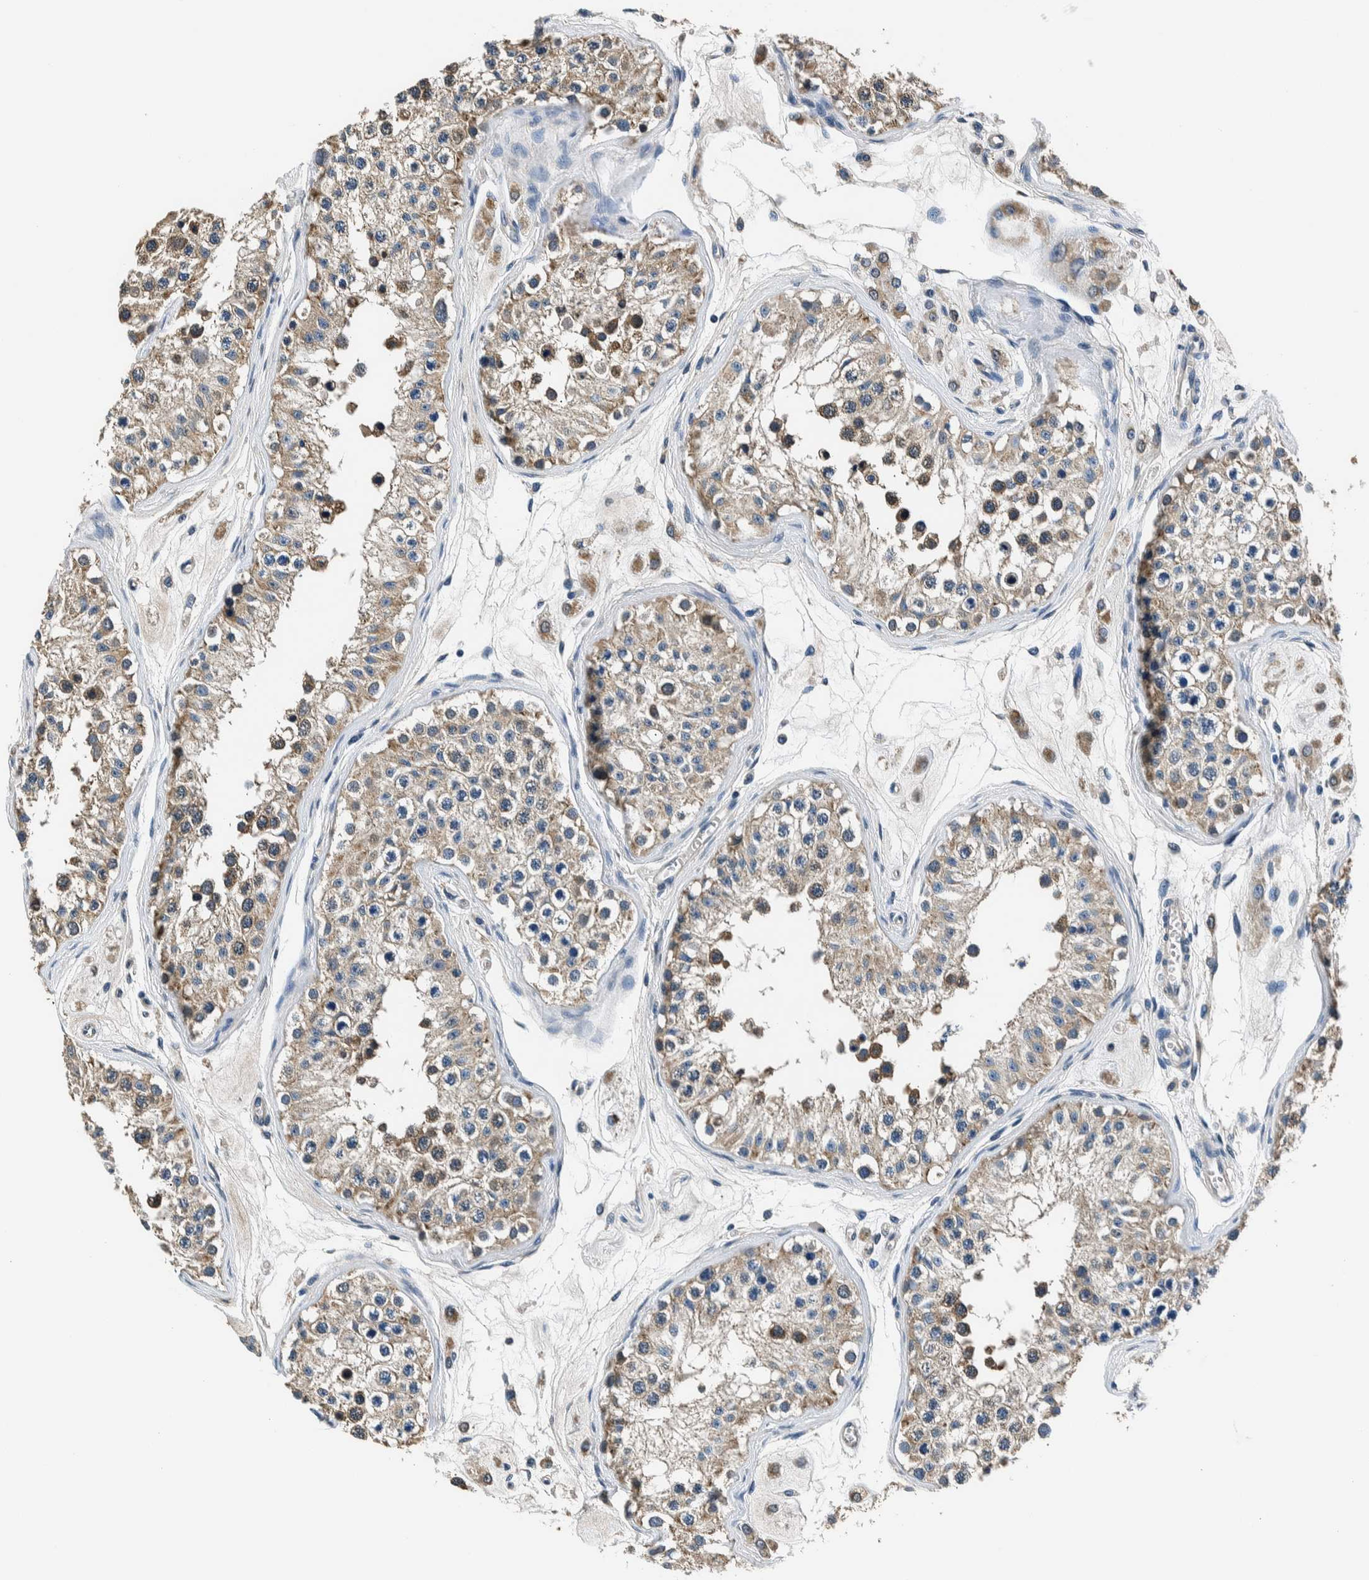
{"staining": {"intensity": "moderate", "quantity": "25%-75%", "location": "cytoplasmic/membranous"}, "tissue": "testis", "cell_type": "Cells in seminiferous ducts", "image_type": "normal", "snomed": [{"axis": "morphology", "description": "Normal tissue, NOS"}, {"axis": "morphology", "description": "Adenocarcinoma, metastatic, NOS"}, {"axis": "topography", "description": "Testis"}], "caption": "An IHC histopathology image of benign tissue is shown. Protein staining in brown highlights moderate cytoplasmic/membranous positivity in testis within cells in seminiferous ducts.", "gene": "NIBAN2", "patient": {"sex": "male", "age": 26}}